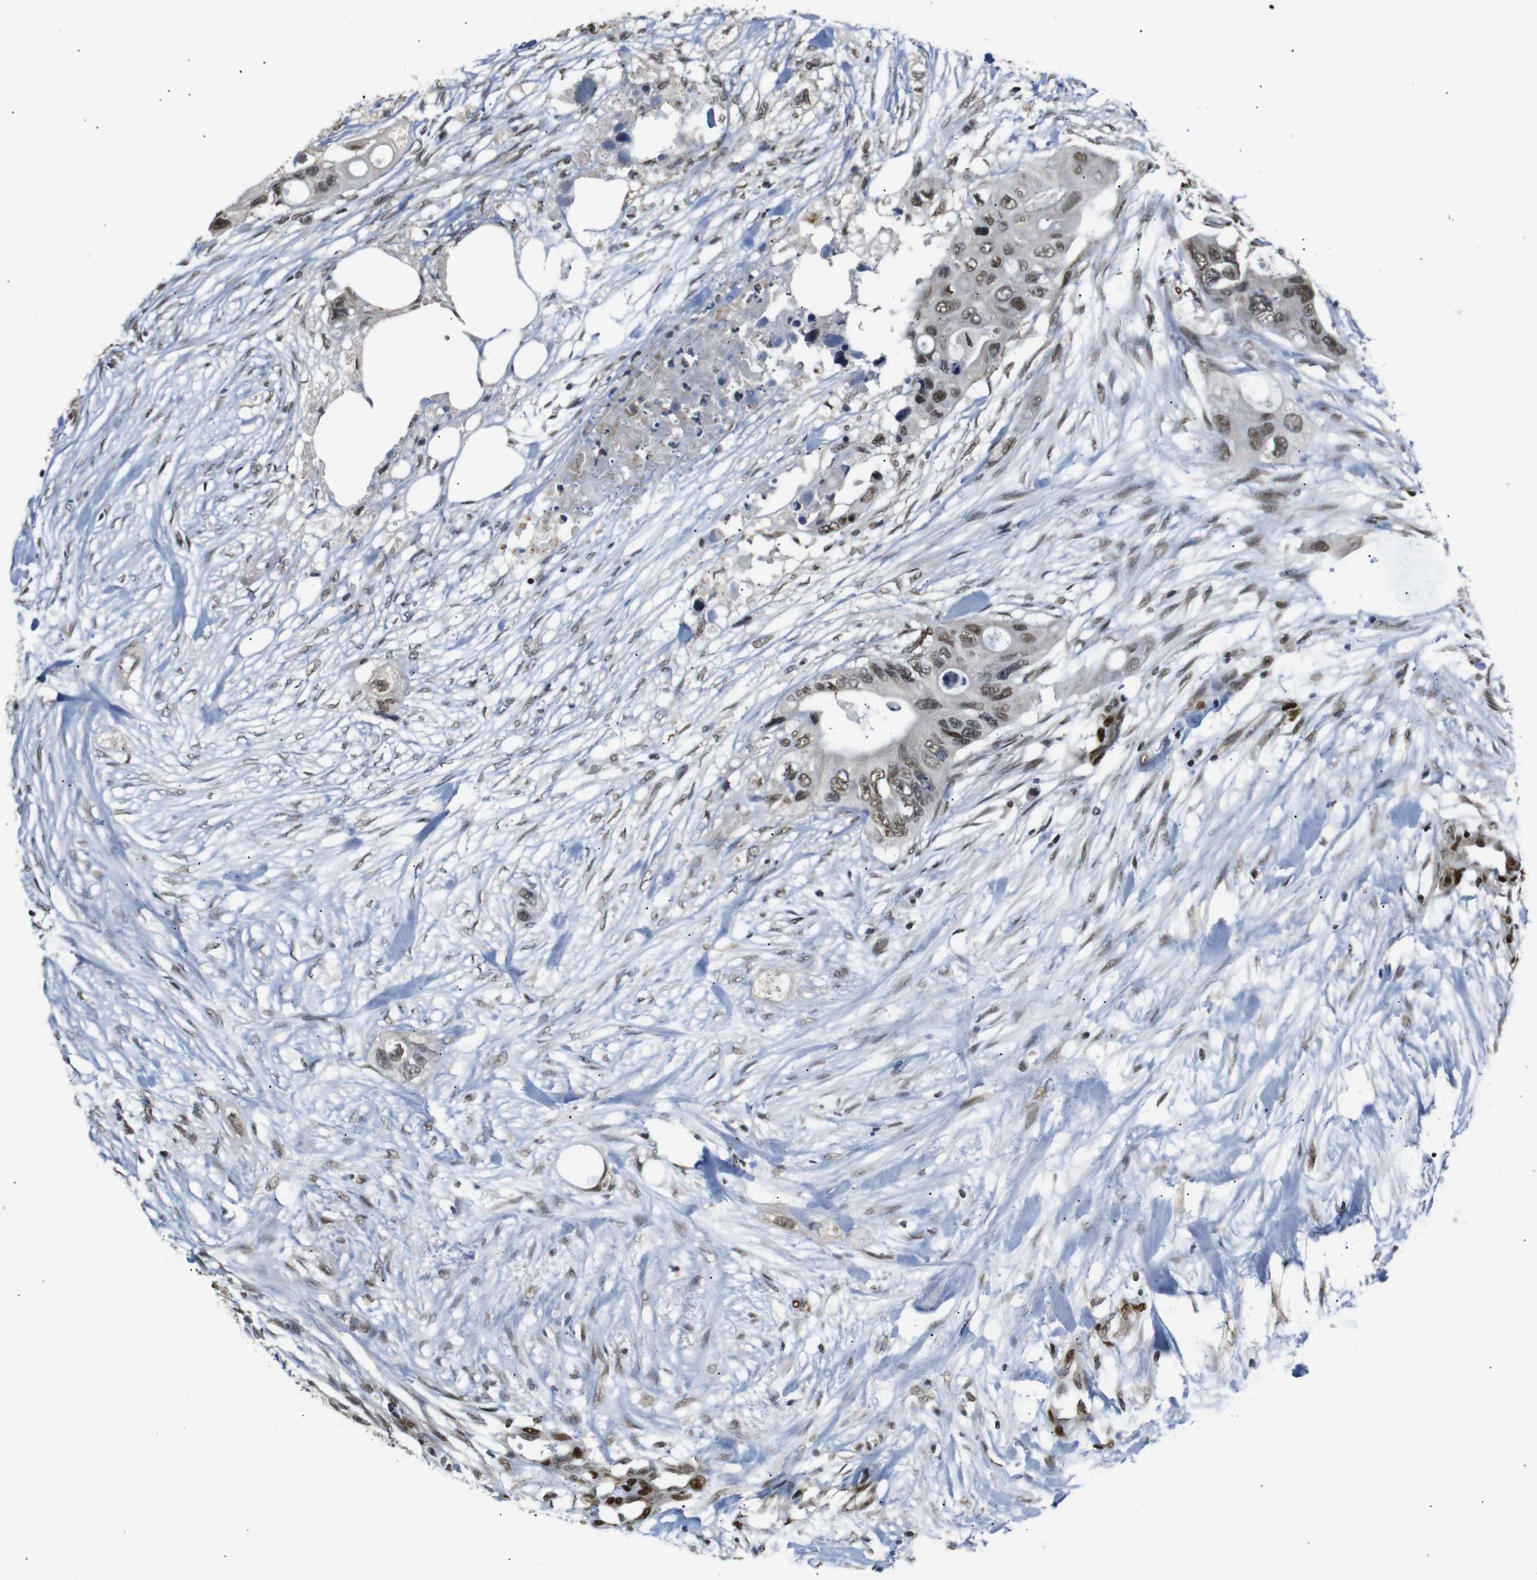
{"staining": {"intensity": "moderate", "quantity": ">75%", "location": "cytoplasmic/membranous,nuclear"}, "tissue": "colorectal cancer", "cell_type": "Tumor cells", "image_type": "cancer", "snomed": [{"axis": "morphology", "description": "Adenocarcinoma, NOS"}, {"axis": "topography", "description": "Colon"}], "caption": "An immunohistochemistry histopathology image of neoplastic tissue is shown. Protein staining in brown shows moderate cytoplasmic/membranous and nuclear positivity in colorectal cancer within tumor cells.", "gene": "TBX2", "patient": {"sex": "female", "age": 57}}